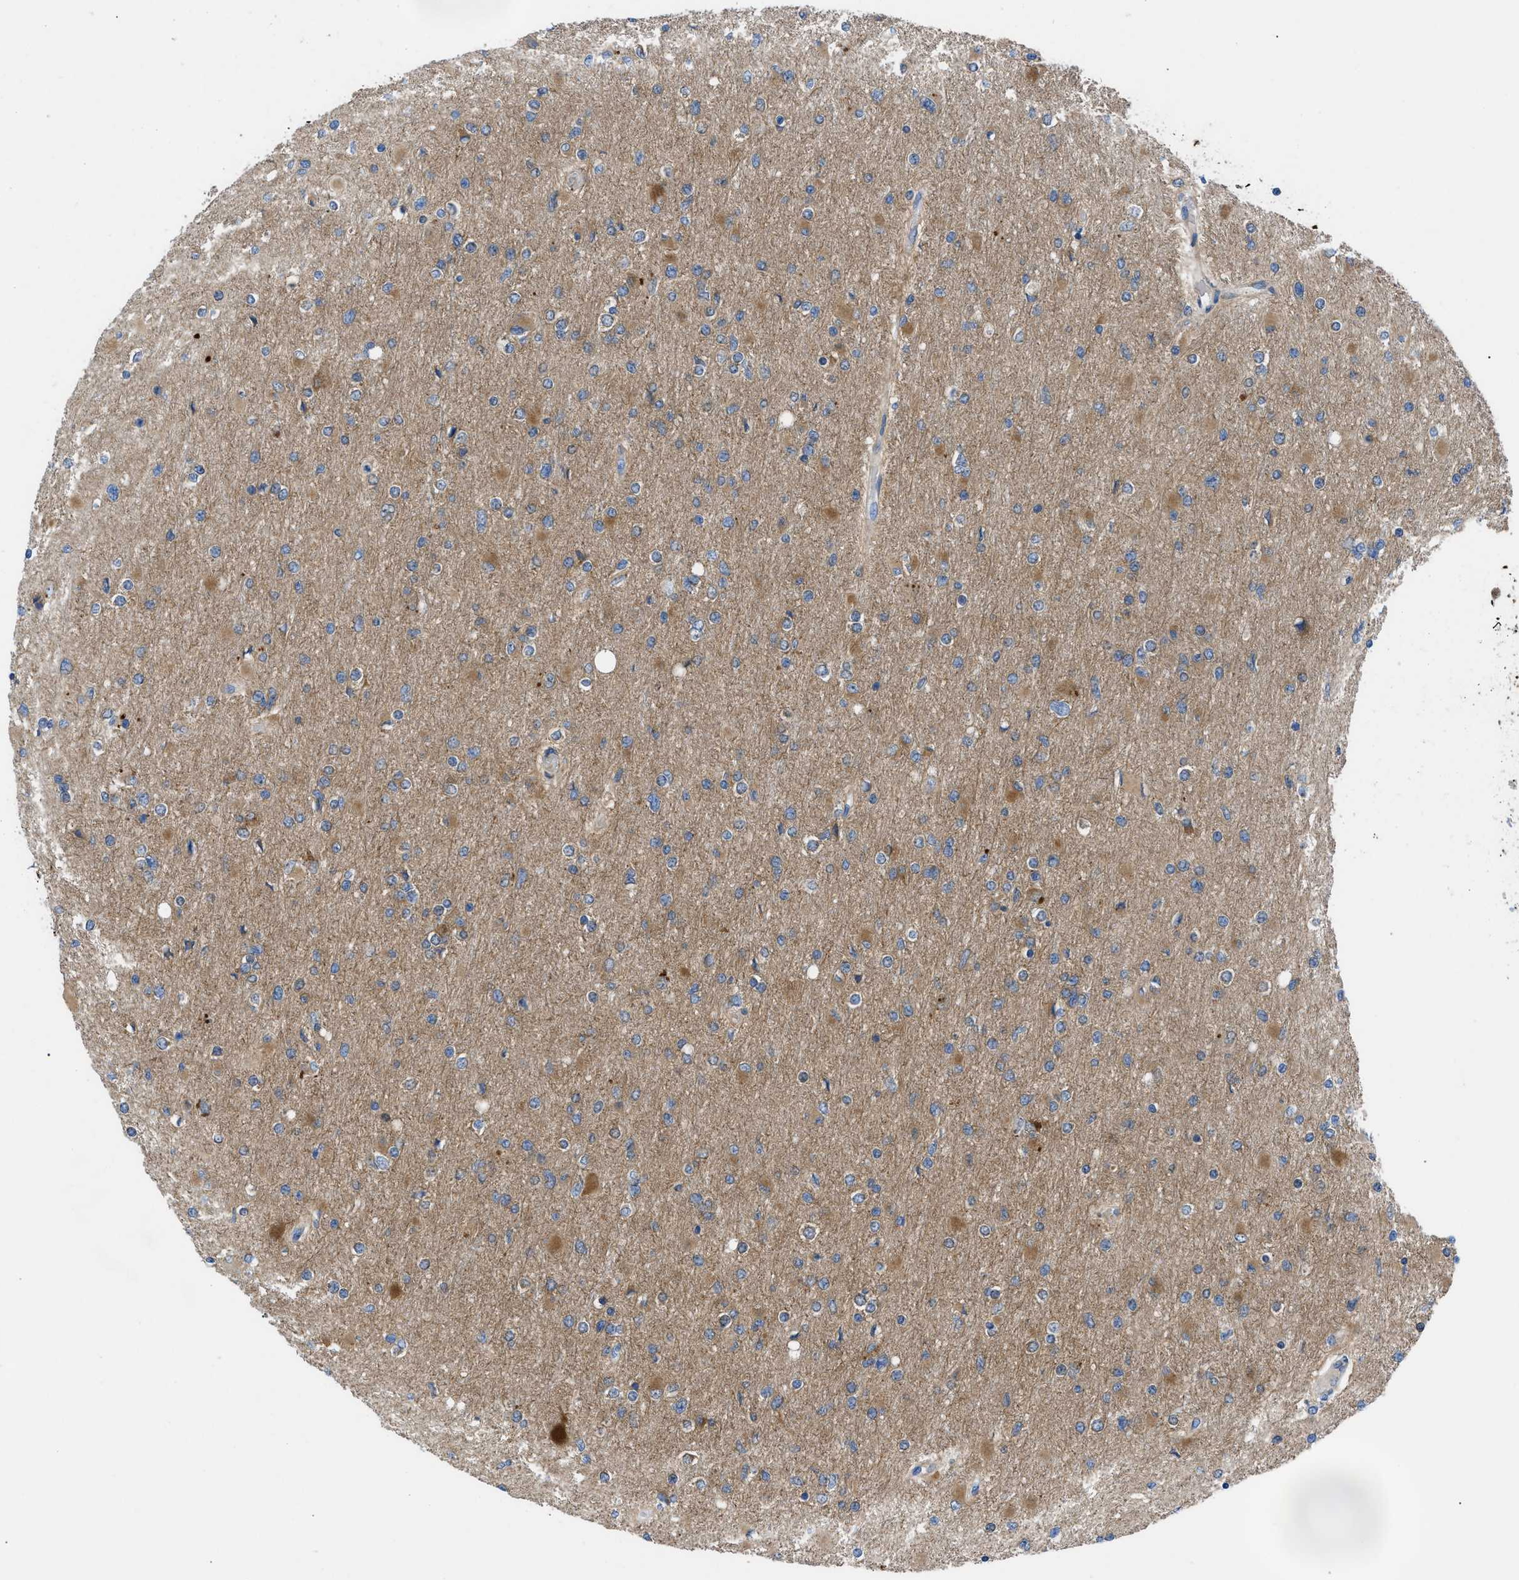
{"staining": {"intensity": "moderate", "quantity": "25%-75%", "location": "cytoplasmic/membranous"}, "tissue": "glioma", "cell_type": "Tumor cells", "image_type": "cancer", "snomed": [{"axis": "morphology", "description": "Glioma, malignant, High grade"}, {"axis": "topography", "description": "Cerebral cortex"}], "caption": "A micrograph of human malignant high-grade glioma stained for a protein shows moderate cytoplasmic/membranous brown staining in tumor cells.", "gene": "HSPB8", "patient": {"sex": "female", "age": 36}}